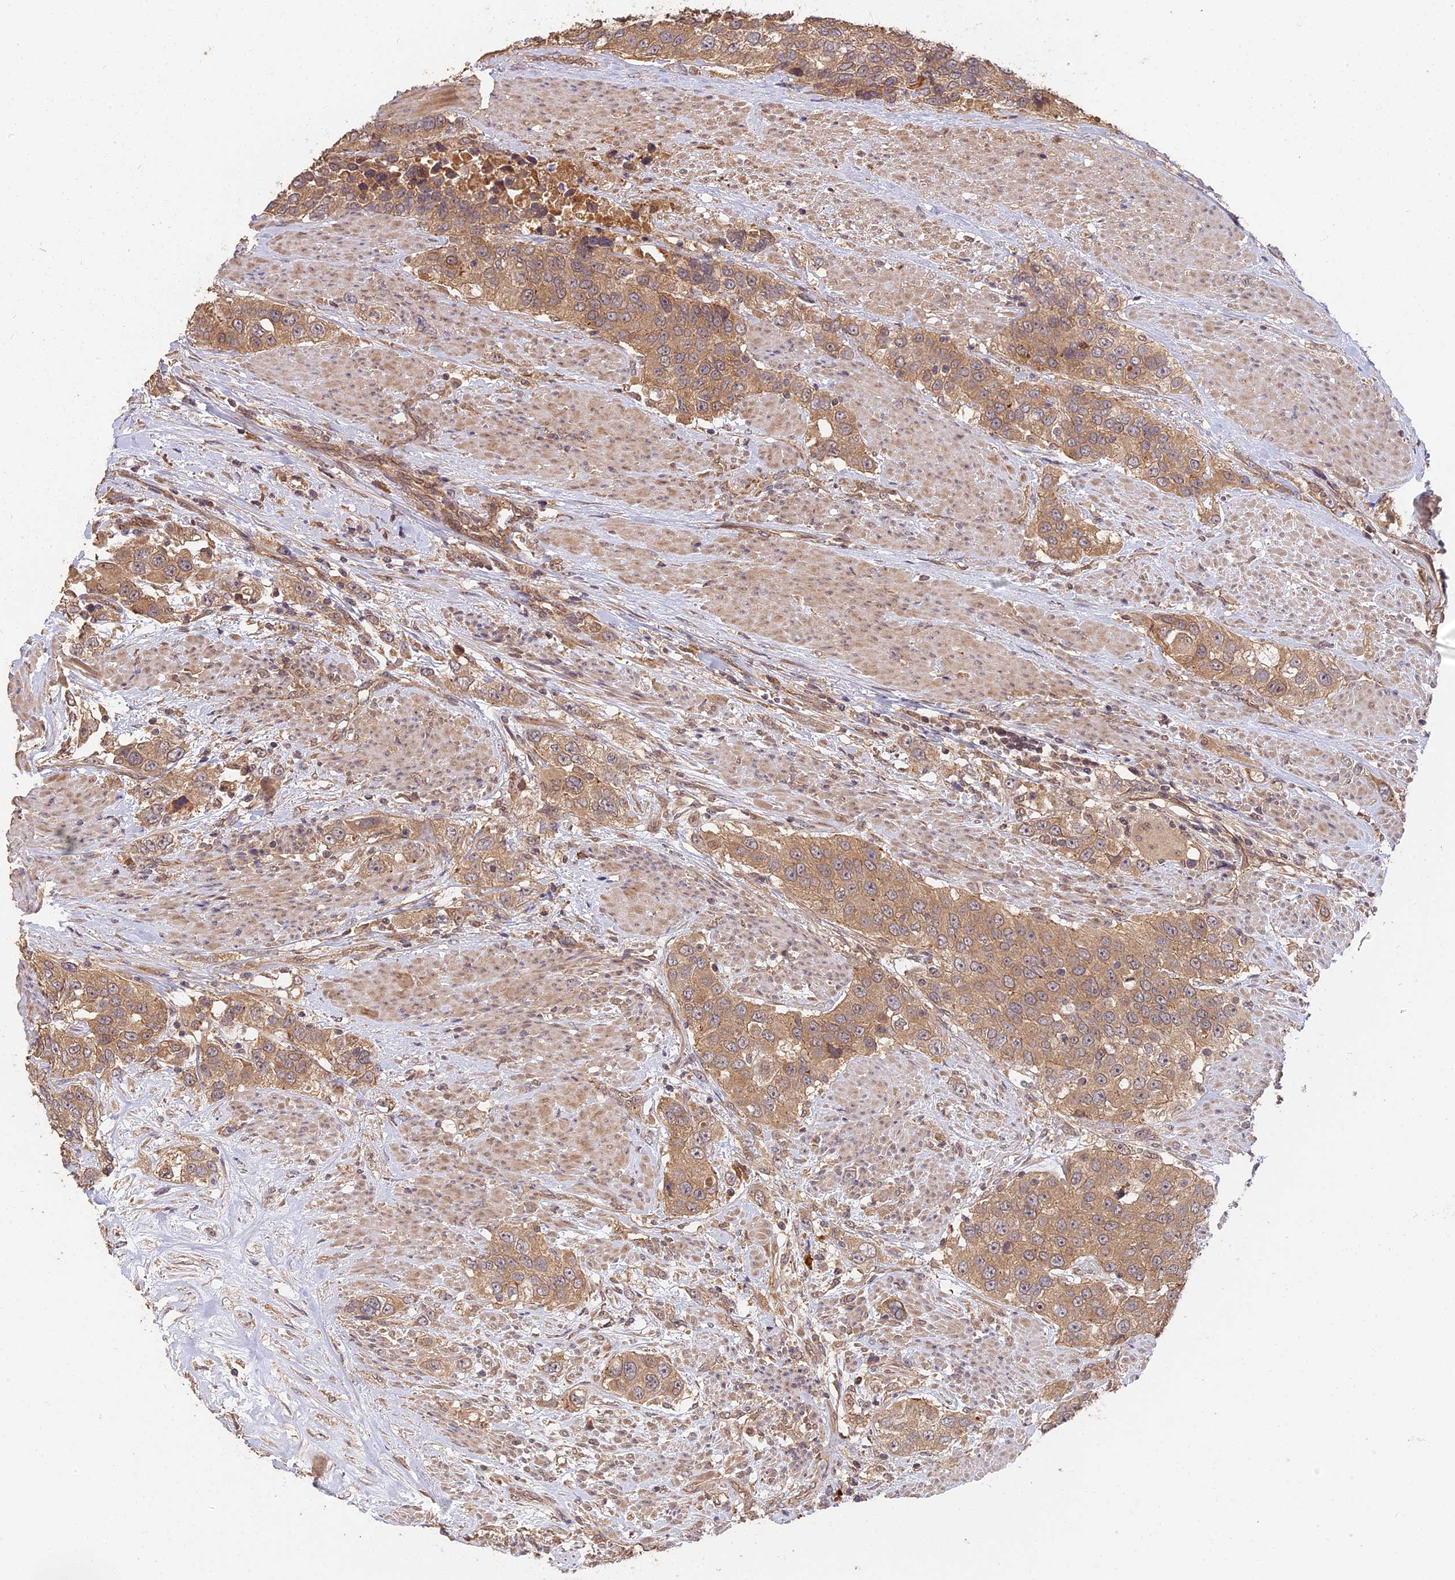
{"staining": {"intensity": "moderate", "quantity": ">75%", "location": "cytoplasmic/membranous"}, "tissue": "urothelial cancer", "cell_type": "Tumor cells", "image_type": "cancer", "snomed": [{"axis": "morphology", "description": "Urothelial carcinoma, High grade"}, {"axis": "topography", "description": "Urinary bladder"}], "caption": "Tumor cells show moderate cytoplasmic/membranous staining in about >75% of cells in high-grade urothelial carcinoma.", "gene": "ARHGAP40", "patient": {"sex": "female", "age": 80}}